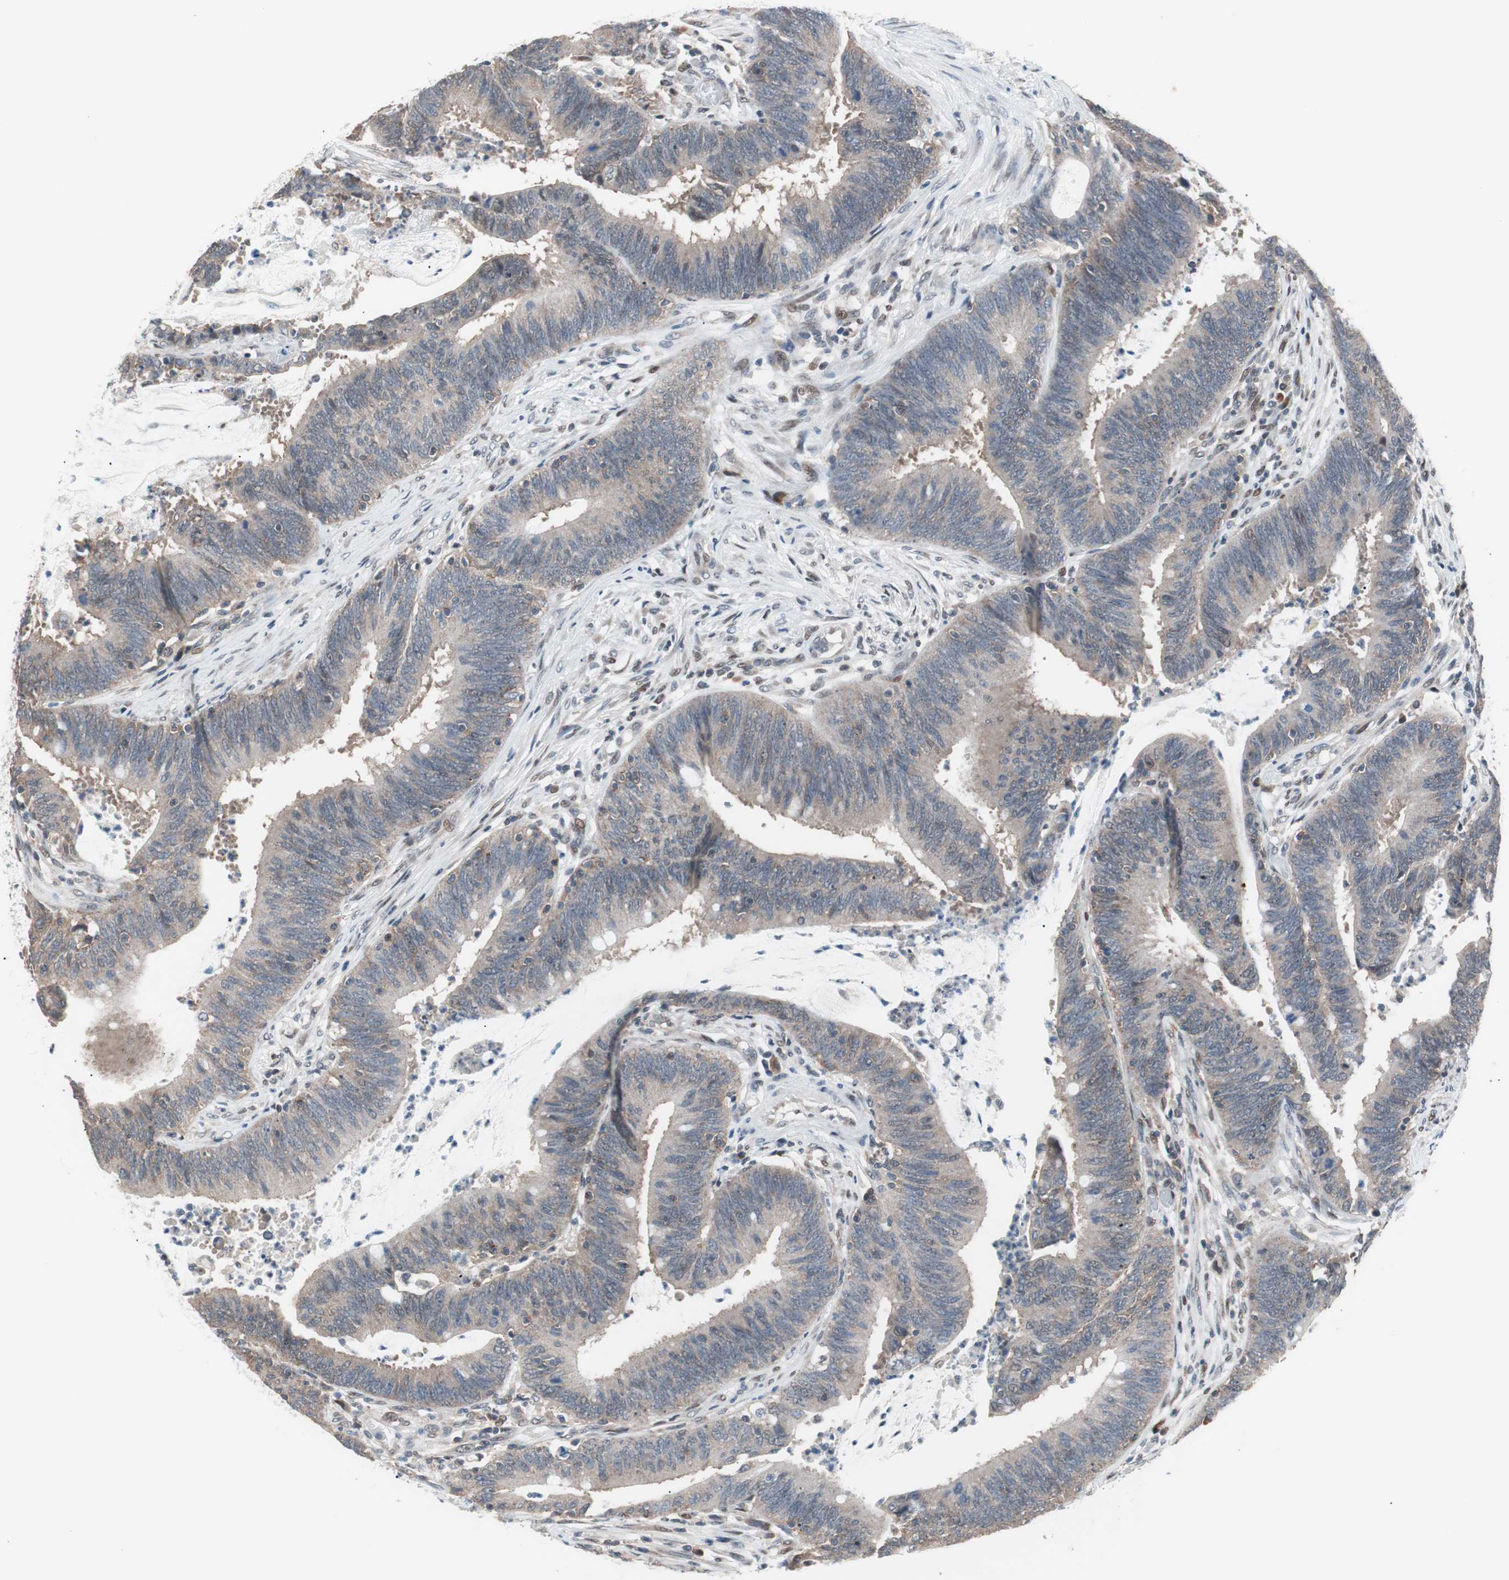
{"staining": {"intensity": "weak", "quantity": "<25%", "location": "cytoplasmic/membranous"}, "tissue": "colorectal cancer", "cell_type": "Tumor cells", "image_type": "cancer", "snomed": [{"axis": "morphology", "description": "Adenocarcinoma, NOS"}, {"axis": "topography", "description": "Rectum"}], "caption": "Immunohistochemistry of colorectal adenocarcinoma exhibits no positivity in tumor cells.", "gene": "POLH", "patient": {"sex": "female", "age": 66}}